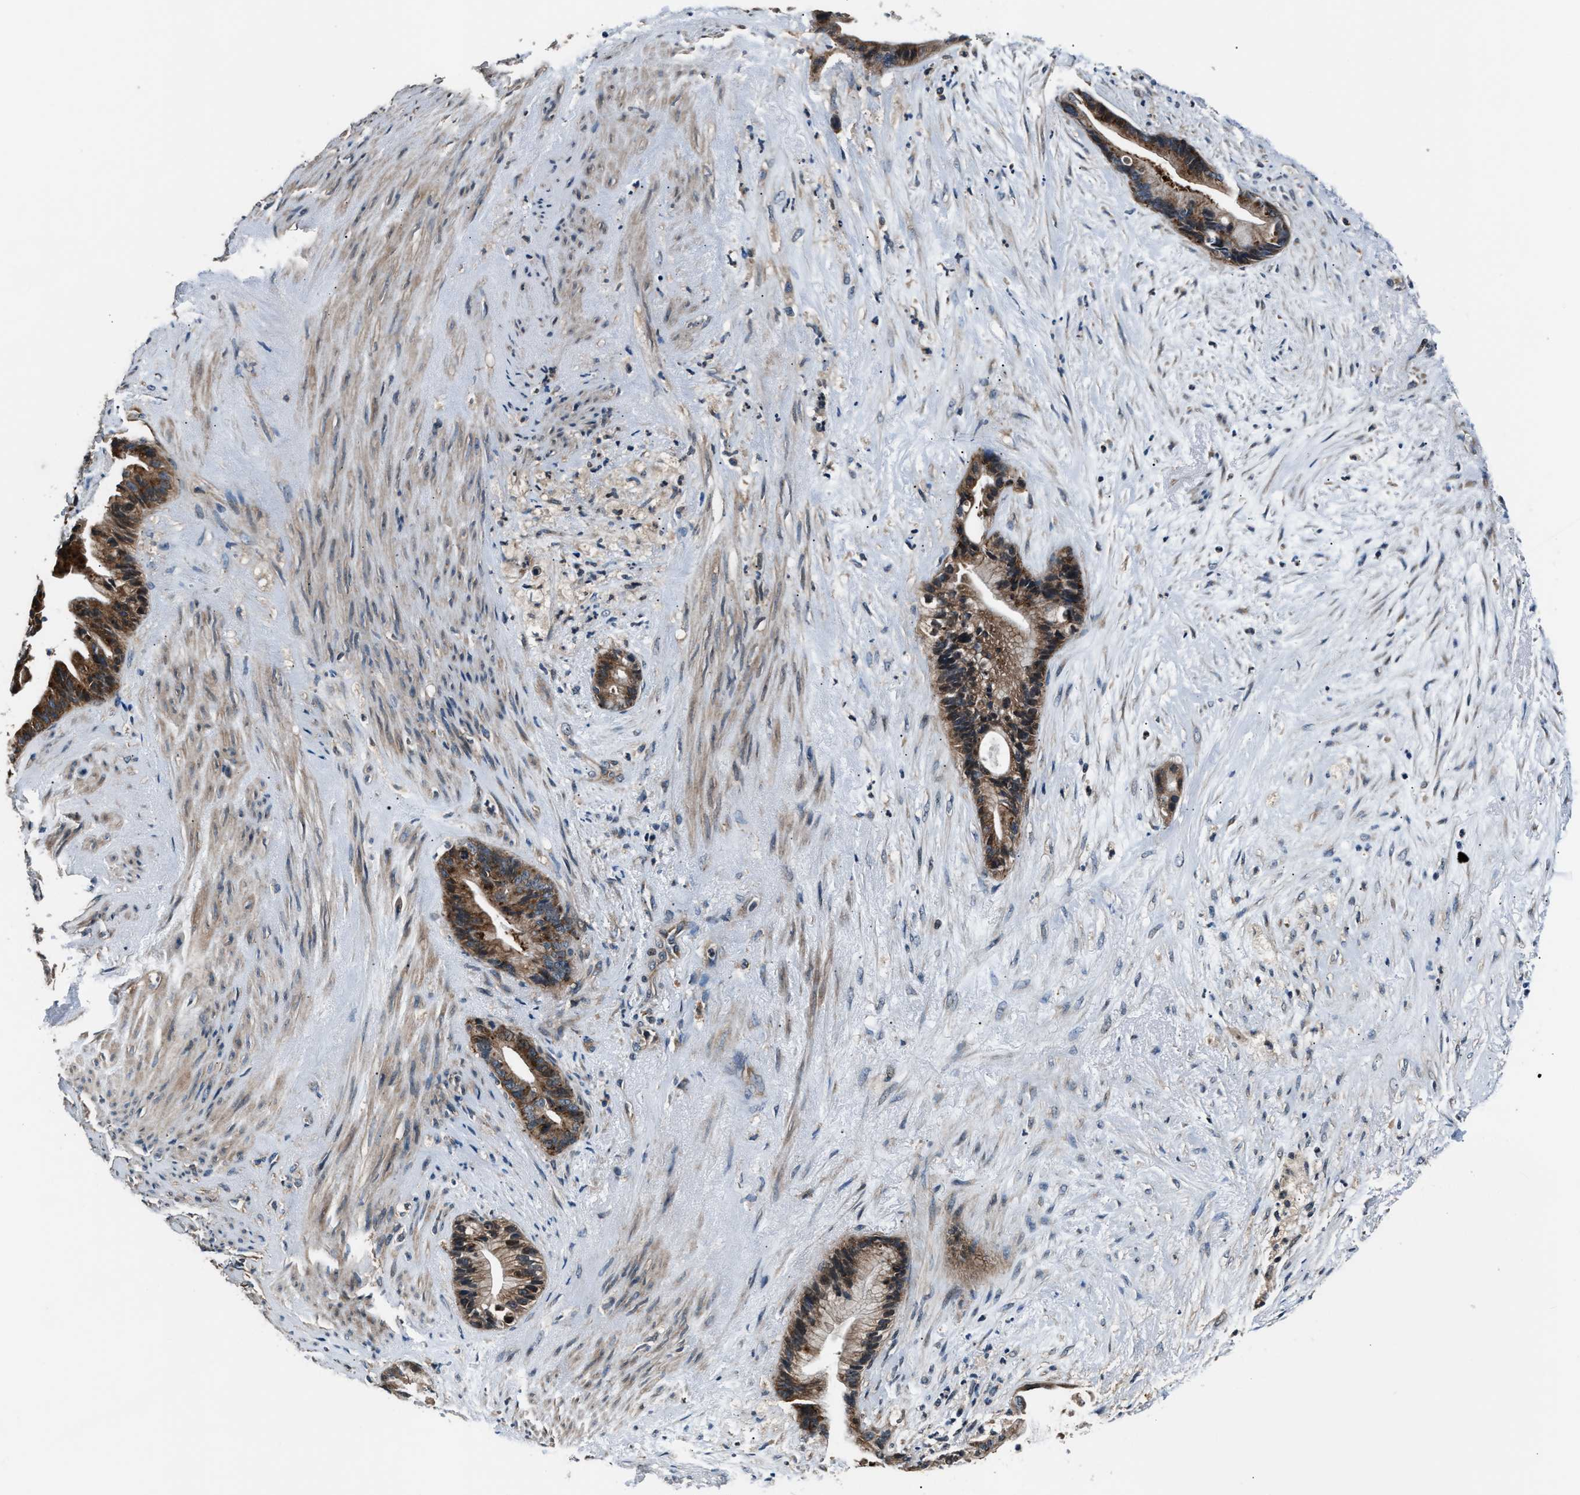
{"staining": {"intensity": "moderate", "quantity": ">75%", "location": "cytoplasmic/membranous"}, "tissue": "liver cancer", "cell_type": "Tumor cells", "image_type": "cancer", "snomed": [{"axis": "morphology", "description": "Cholangiocarcinoma"}, {"axis": "topography", "description": "Liver"}], "caption": "IHC of liver cancer (cholangiocarcinoma) shows medium levels of moderate cytoplasmic/membranous positivity in approximately >75% of tumor cells.", "gene": "IMPDH2", "patient": {"sex": "female", "age": 55}}